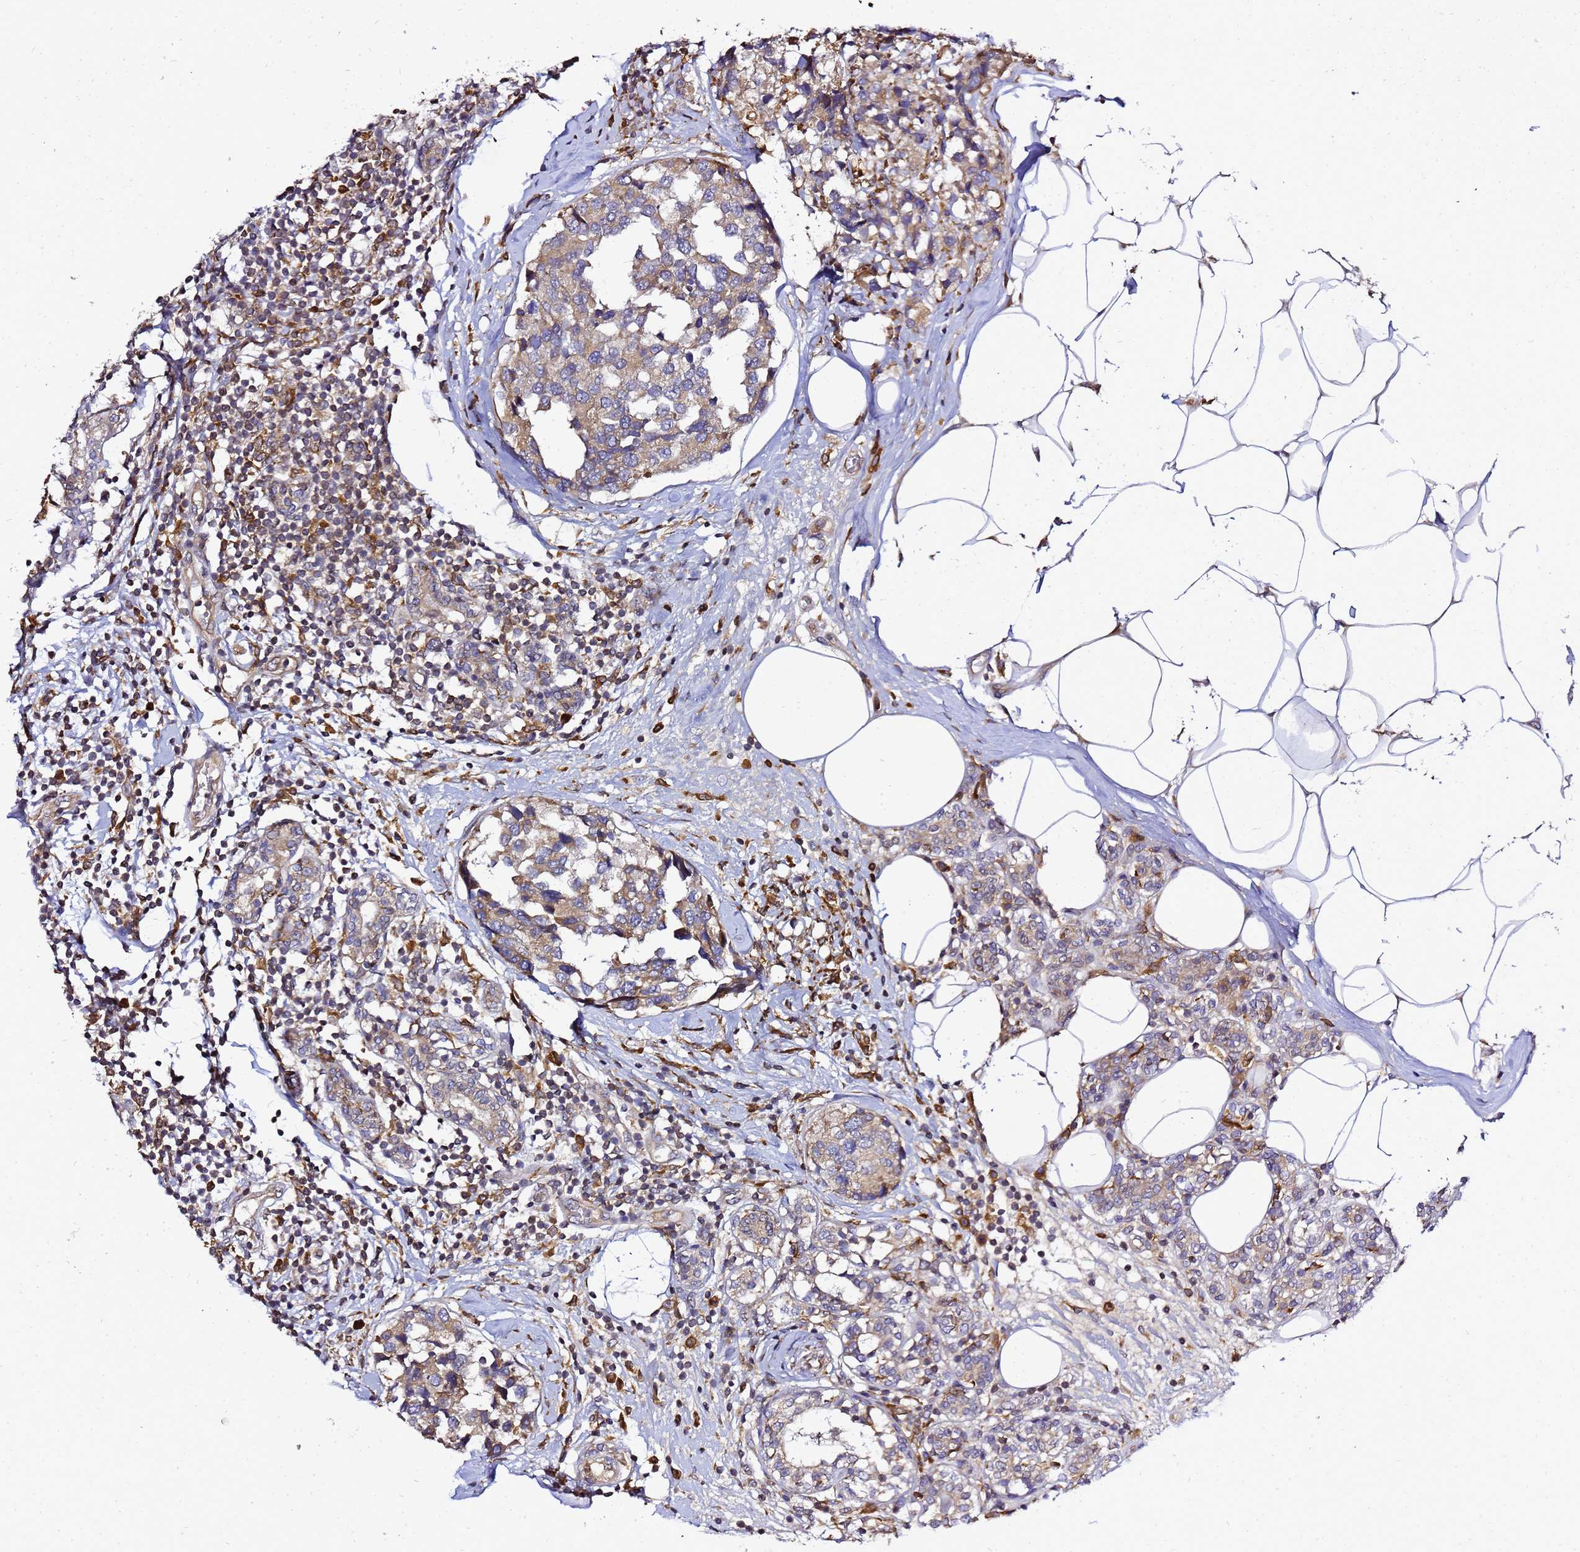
{"staining": {"intensity": "moderate", "quantity": ">75%", "location": "cytoplasmic/membranous"}, "tissue": "breast cancer", "cell_type": "Tumor cells", "image_type": "cancer", "snomed": [{"axis": "morphology", "description": "Lobular carcinoma"}, {"axis": "topography", "description": "Breast"}], "caption": "Immunohistochemical staining of human breast cancer reveals medium levels of moderate cytoplasmic/membranous positivity in about >75% of tumor cells. (DAB (3,3'-diaminobenzidine) IHC, brown staining for protein, blue staining for nuclei).", "gene": "ADPGK", "patient": {"sex": "female", "age": 59}}